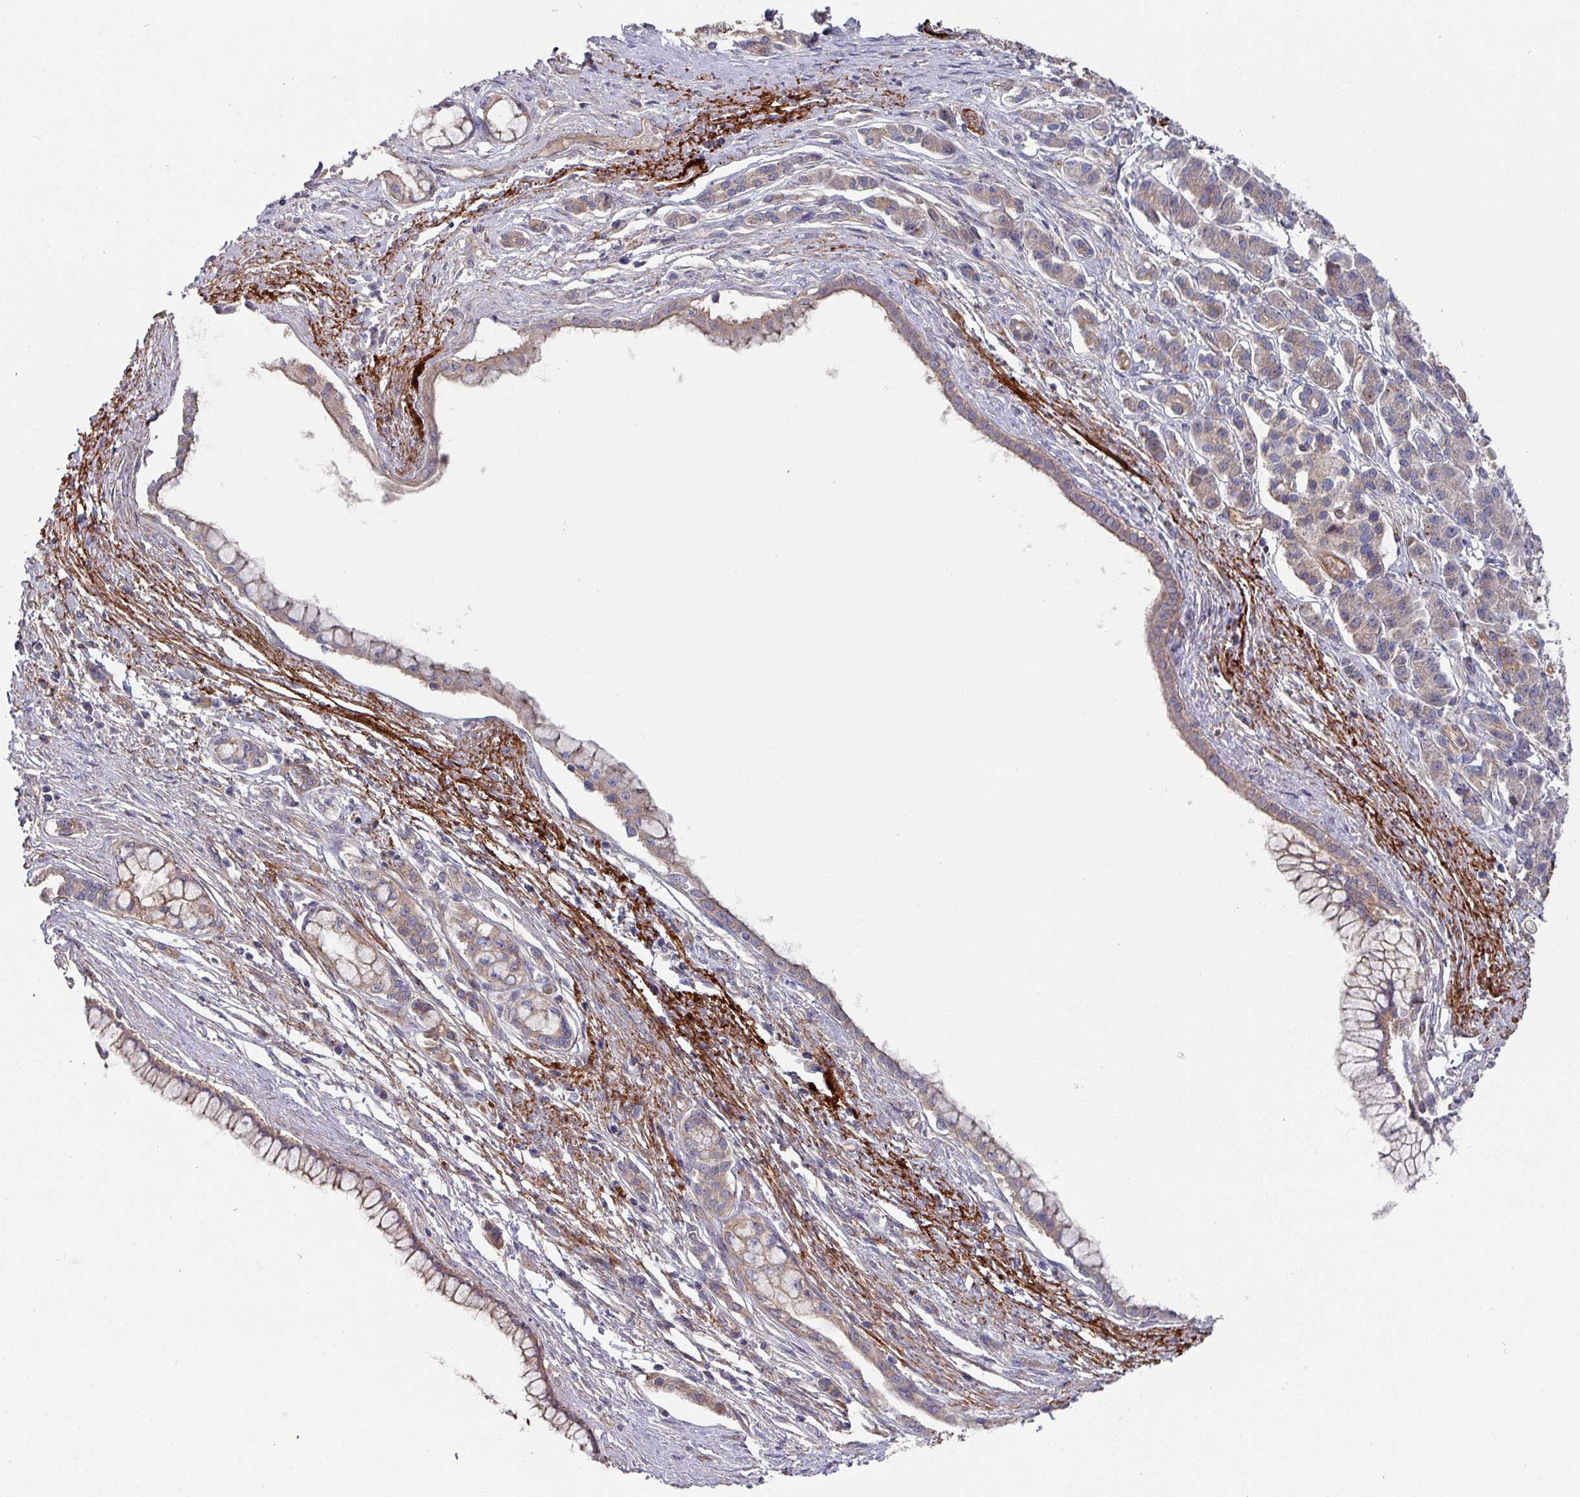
{"staining": {"intensity": "moderate", "quantity": ">75%", "location": "cytoplasmic/membranous"}, "tissue": "pancreatic cancer", "cell_type": "Tumor cells", "image_type": "cancer", "snomed": [{"axis": "morphology", "description": "Adenocarcinoma, NOS"}, {"axis": "topography", "description": "Pancreas"}], "caption": "Pancreatic adenocarcinoma stained with DAB IHC shows medium levels of moderate cytoplasmic/membranous positivity in approximately >75% of tumor cells.", "gene": "DCAF12L2", "patient": {"sex": "male", "age": 70}}